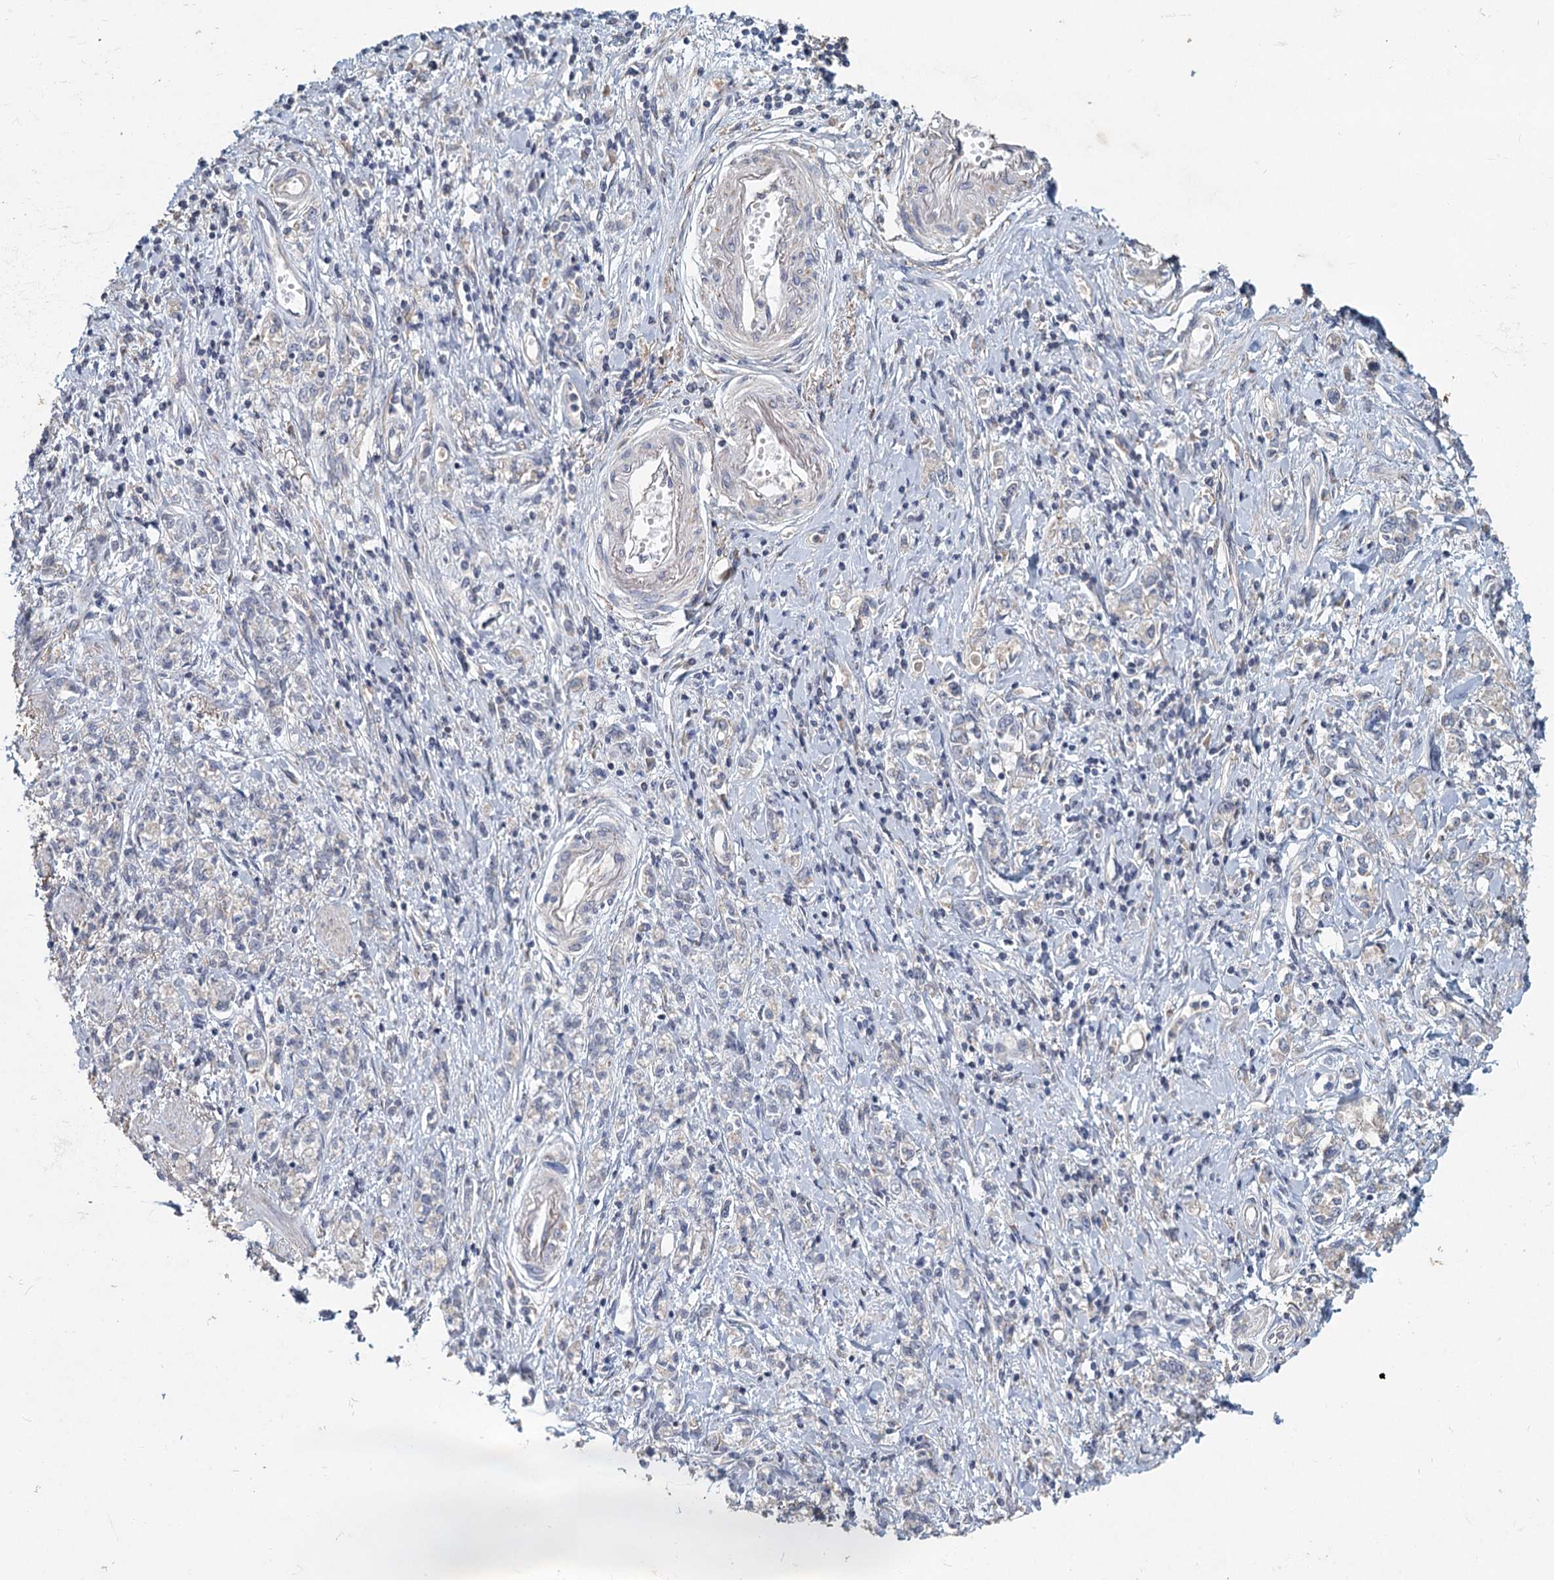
{"staining": {"intensity": "weak", "quantity": "<25%", "location": "cytoplasmic/membranous"}, "tissue": "stomach cancer", "cell_type": "Tumor cells", "image_type": "cancer", "snomed": [{"axis": "morphology", "description": "Adenocarcinoma, NOS"}, {"axis": "topography", "description": "Stomach"}], "caption": "An immunohistochemistry (IHC) photomicrograph of stomach adenocarcinoma is shown. There is no staining in tumor cells of stomach adenocarcinoma. Brightfield microscopy of immunohistochemistry (IHC) stained with DAB (3,3'-diaminobenzidine) (brown) and hematoxylin (blue), captured at high magnification.", "gene": "HES2", "patient": {"sex": "female", "age": 76}}